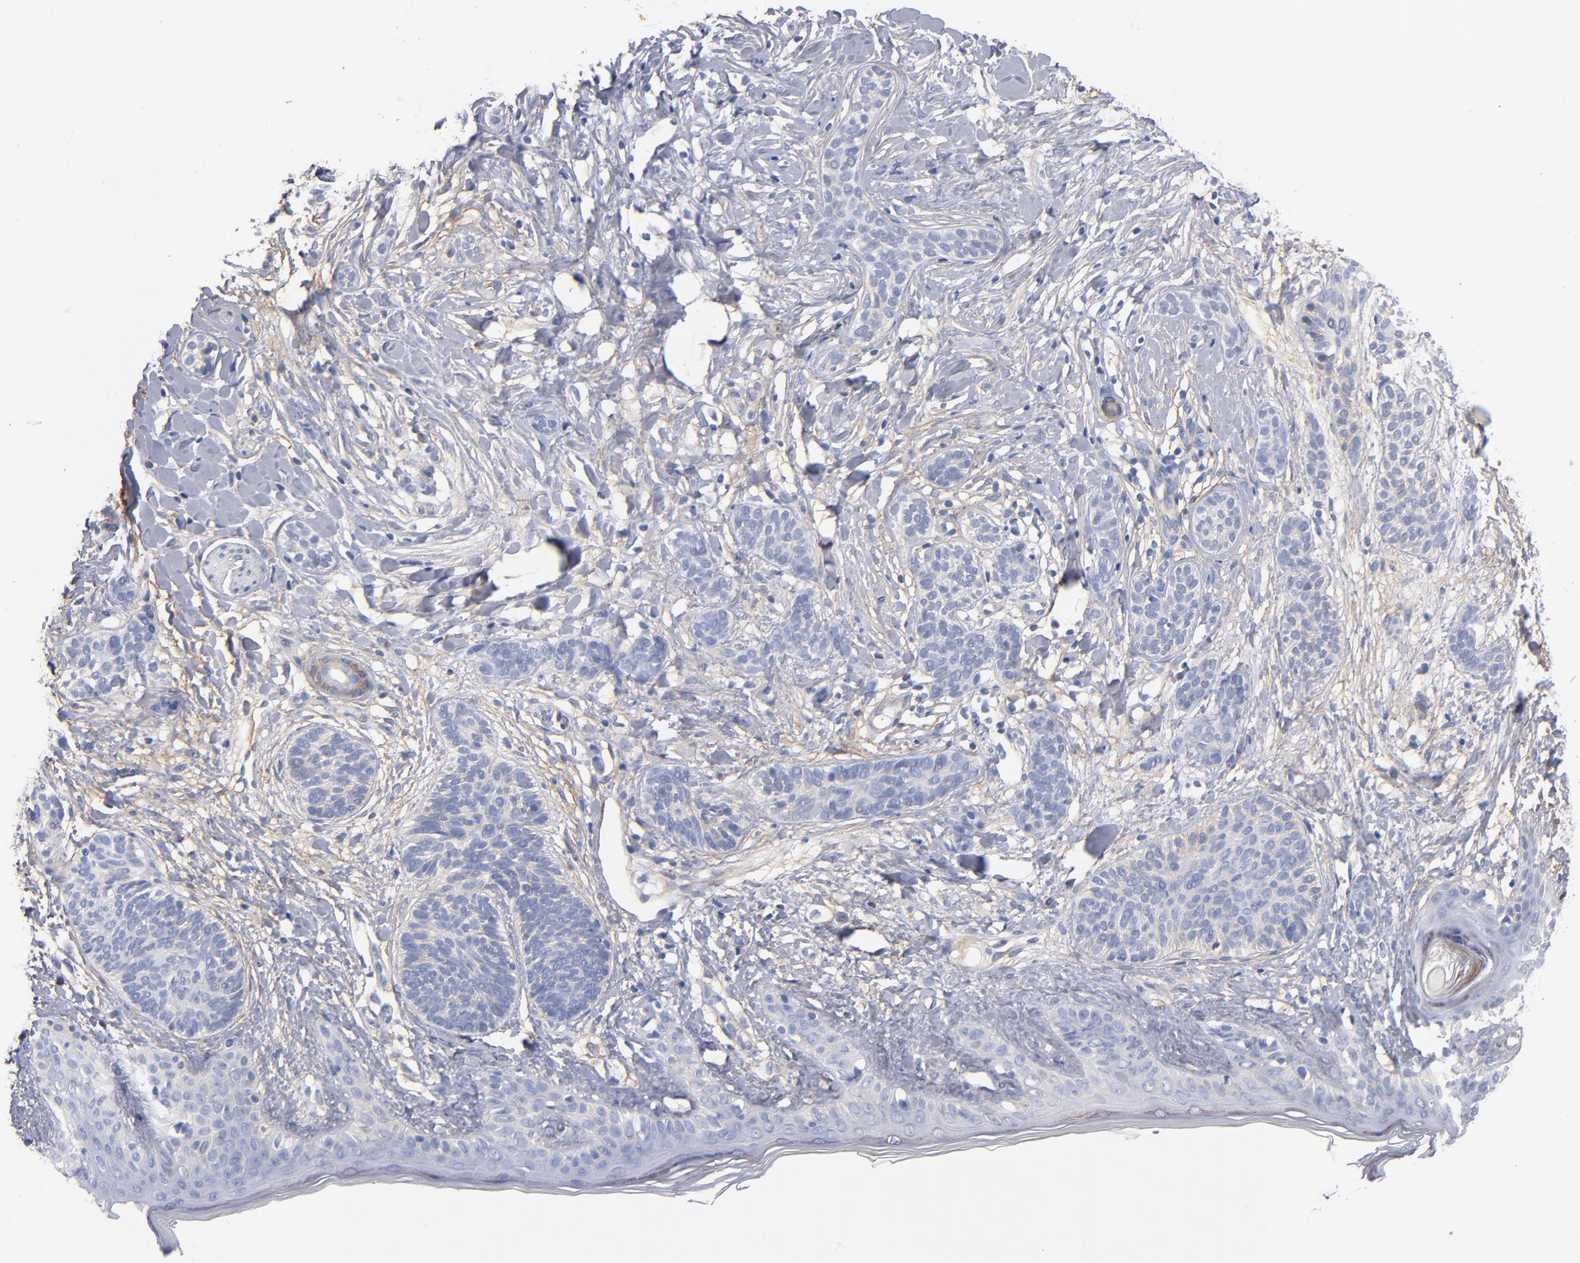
{"staining": {"intensity": "negative", "quantity": "none", "location": "none"}, "tissue": "skin cancer", "cell_type": "Tumor cells", "image_type": "cancer", "snomed": [{"axis": "morphology", "description": "Normal tissue, NOS"}, {"axis": "morphology", "description": "Basal cell carcinoma"}, {"axis": "topography", "description": "Skin"}], "caption": "A micrograph of human skin basal cell carcinoma is negative for staining in tumor cells.", "gene": "PLSCR4", "patient": {"sex": "male", "age": 63}}